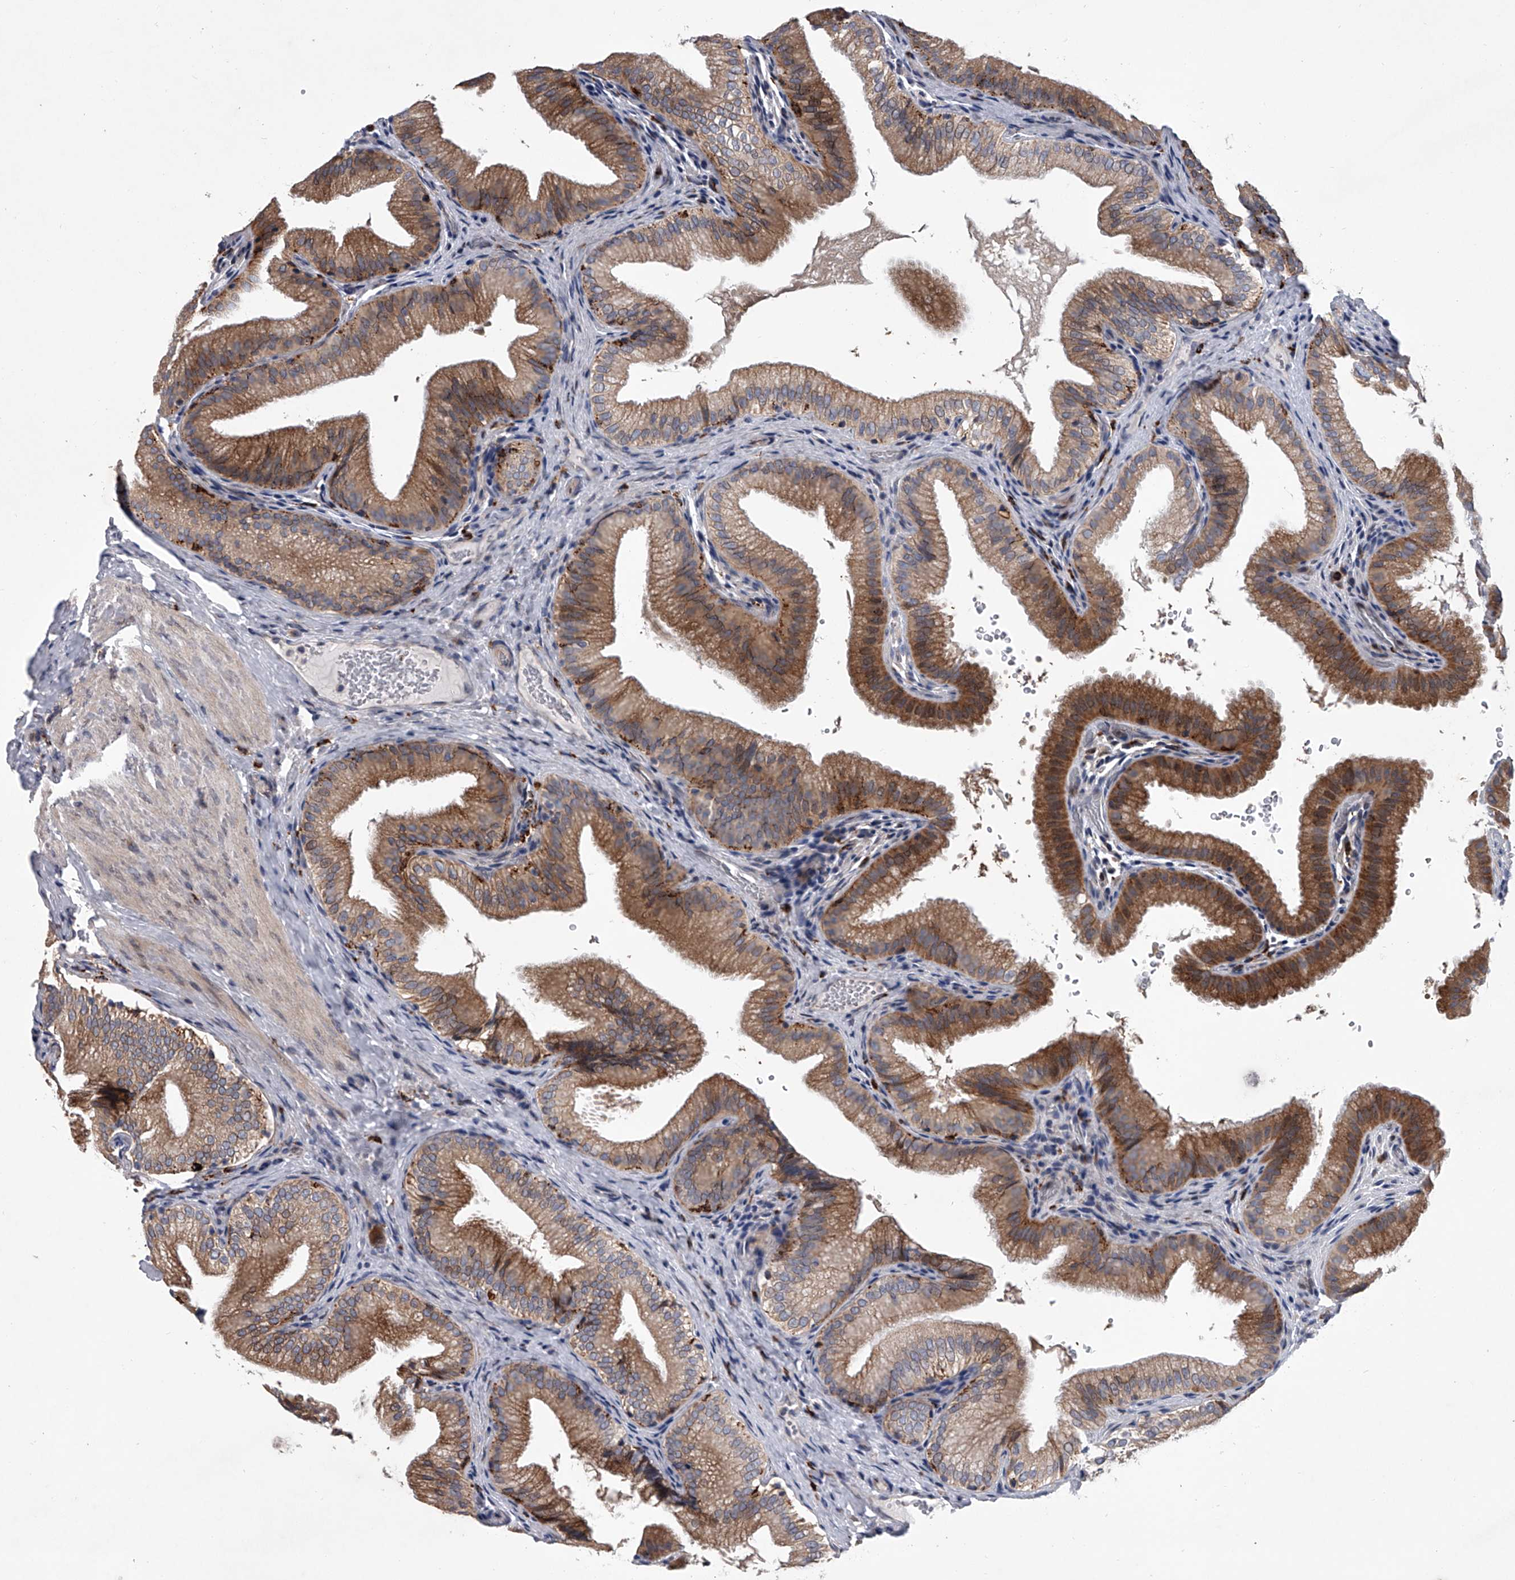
{"staining": {"intensity": "strong", "quantity": "25%-75%", "location": "cytoplasmic/membranous"}, "tissue": "gallbladder", "cell_type": "Glandular cells", "image_type": "normal", "snomed": [{"axis": "morphology", "description": "Normal tissue, NOS"}, {"axis": "topography", "description": "Gallbladder"}], "caption": "A brown stain labels strong cytoplasmic/membranous positivity of a protein in glandular cells of benign gallbladder.", "gene": "TRIM8", "patient": {"sex": "female", "age": 30}}